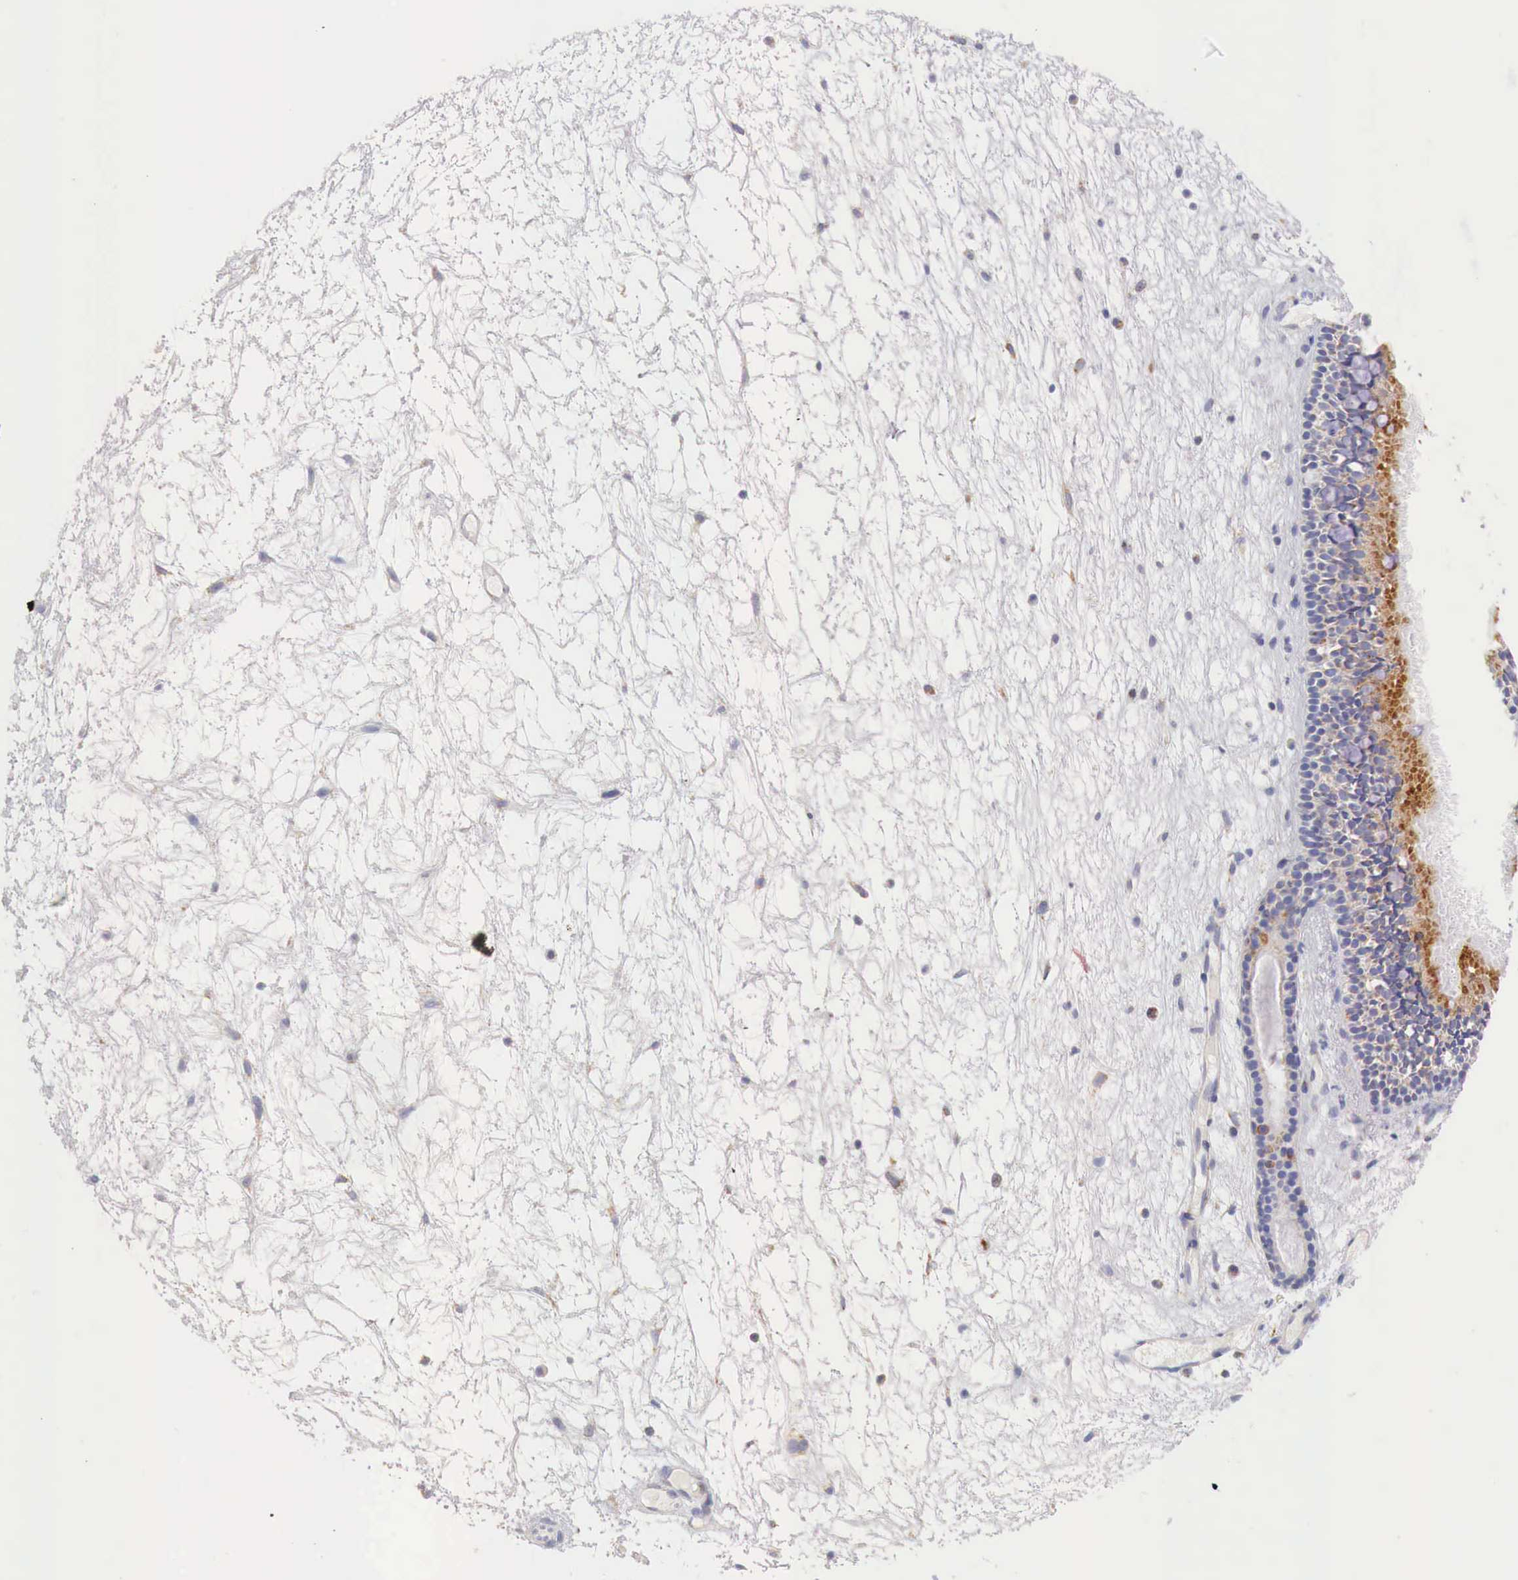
{"staining": {"intensity": "moderate", "quantity": "<25%", "location": "cytoplasmic/membranous"}, "tissue": "nasopharynx", "cell_type": "Respiratory epithelial cells", "image_type": "normal", "snomed": [{"axis": "morphology", "description": "Normal tissue, NOS"}, {"axis": "topography", "description": "Nasopharynx"}], "caption": "Nasopharynx was stained to show a protein in brown. There is low levels of moderate cytoplasmic/membranous staining in about <25% of respiratory epithelial cells.", "gene": "IDH3G", "patient": {"sex": "female", "age": 78}}